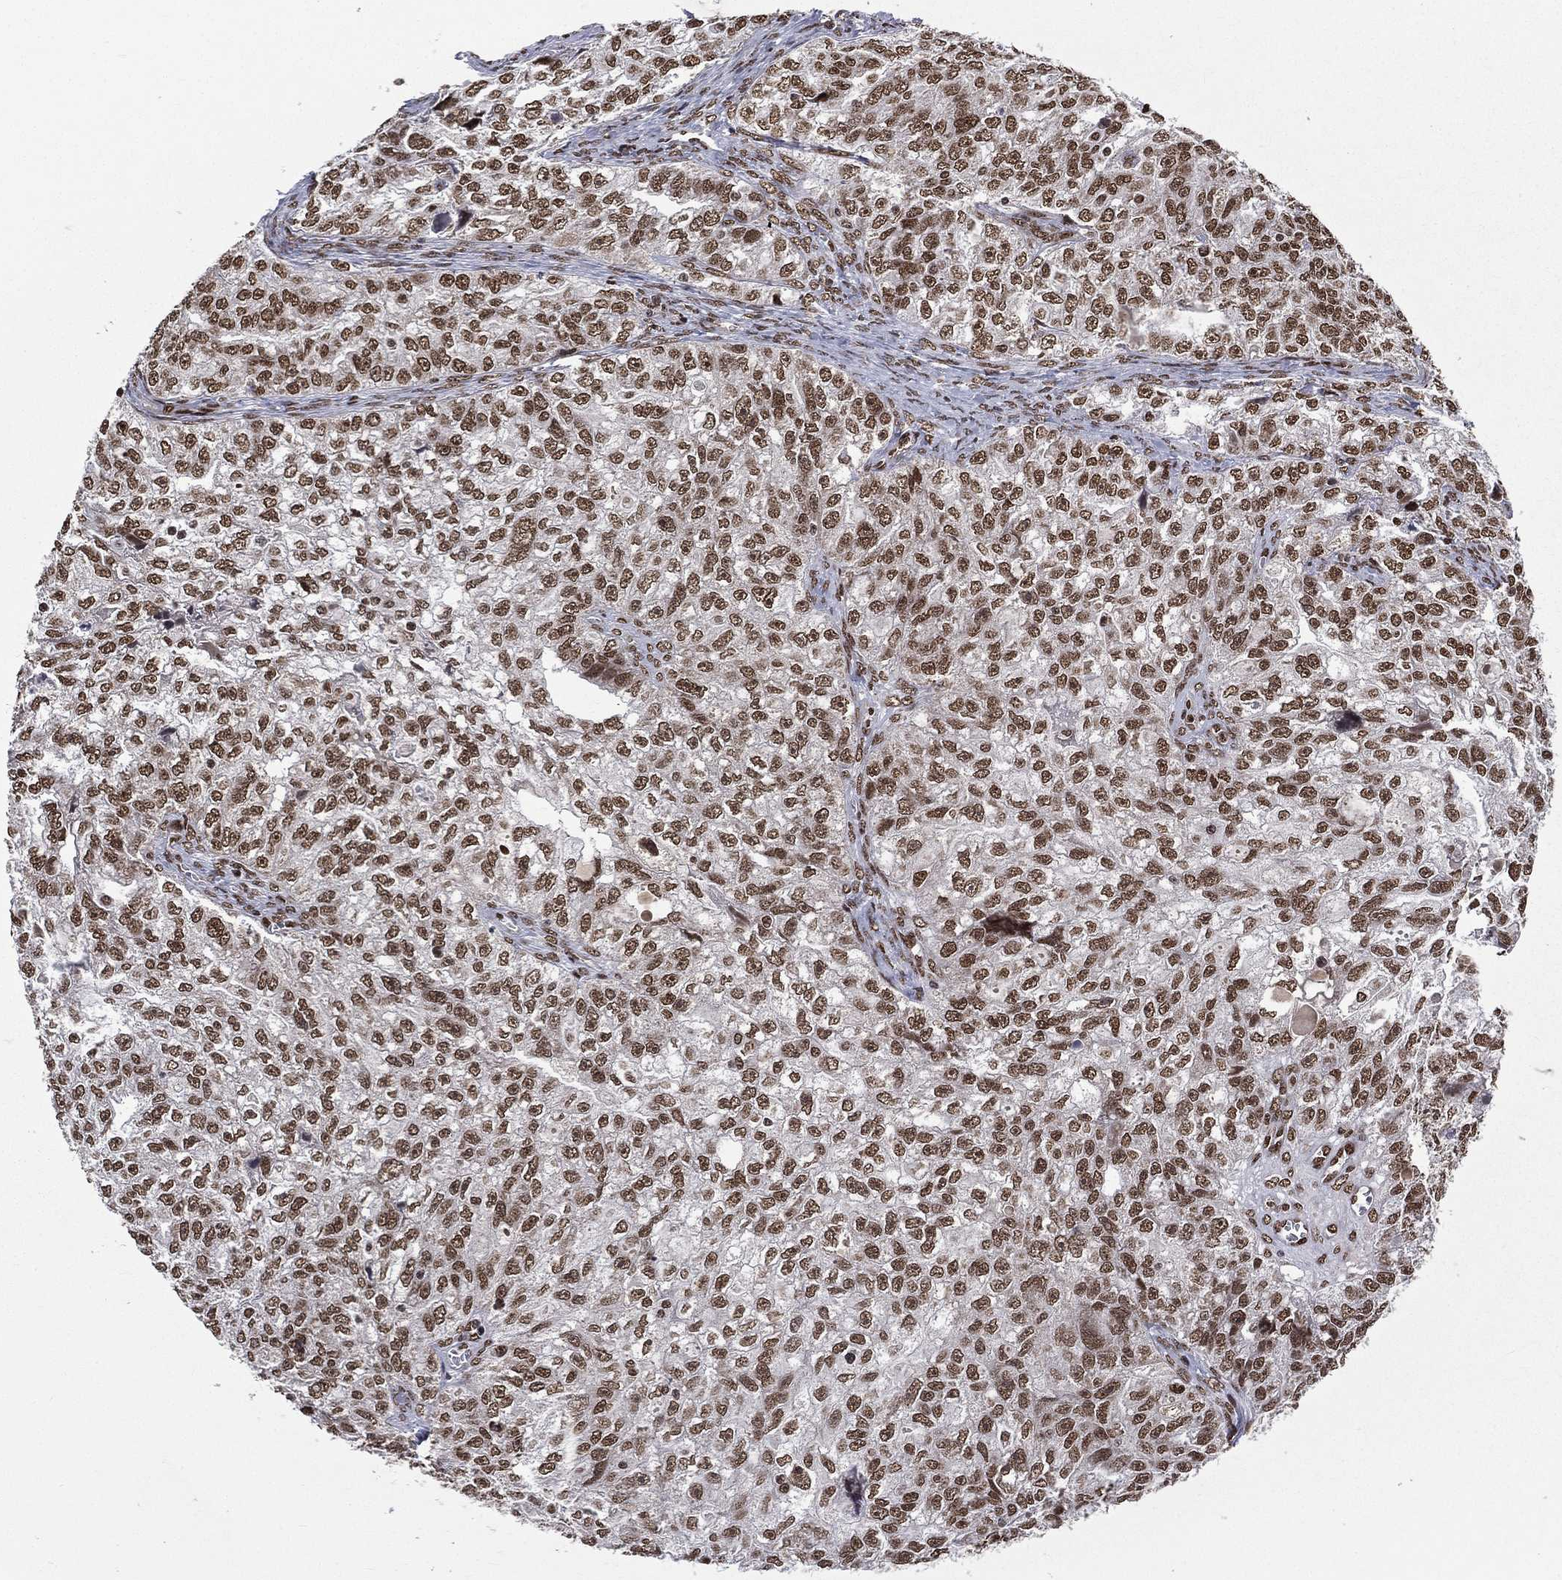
{"staining": {"intensity": "strong", "quantity": ">75%", "location": "nuclear"}, "tissue": "ovarian cancer", "cell_type": "Tumor cells", "image_type": "cancer", "snomed": [{"axis": "morphology", "description": "Cystadenocarcinoma, serous, NOS"}, {"axis": "topography", "description": "Ovary"}], "caption": "Serous cystadenocarcinoma (ovarian) stained with DAB (3,3'-diaminobenzidine) IHC exhibits high levels of strong nuclear staining in approximately >75% of tumor cells.", "gene": "C5orf24", "patient": {"sex": "female", "age": 51}}